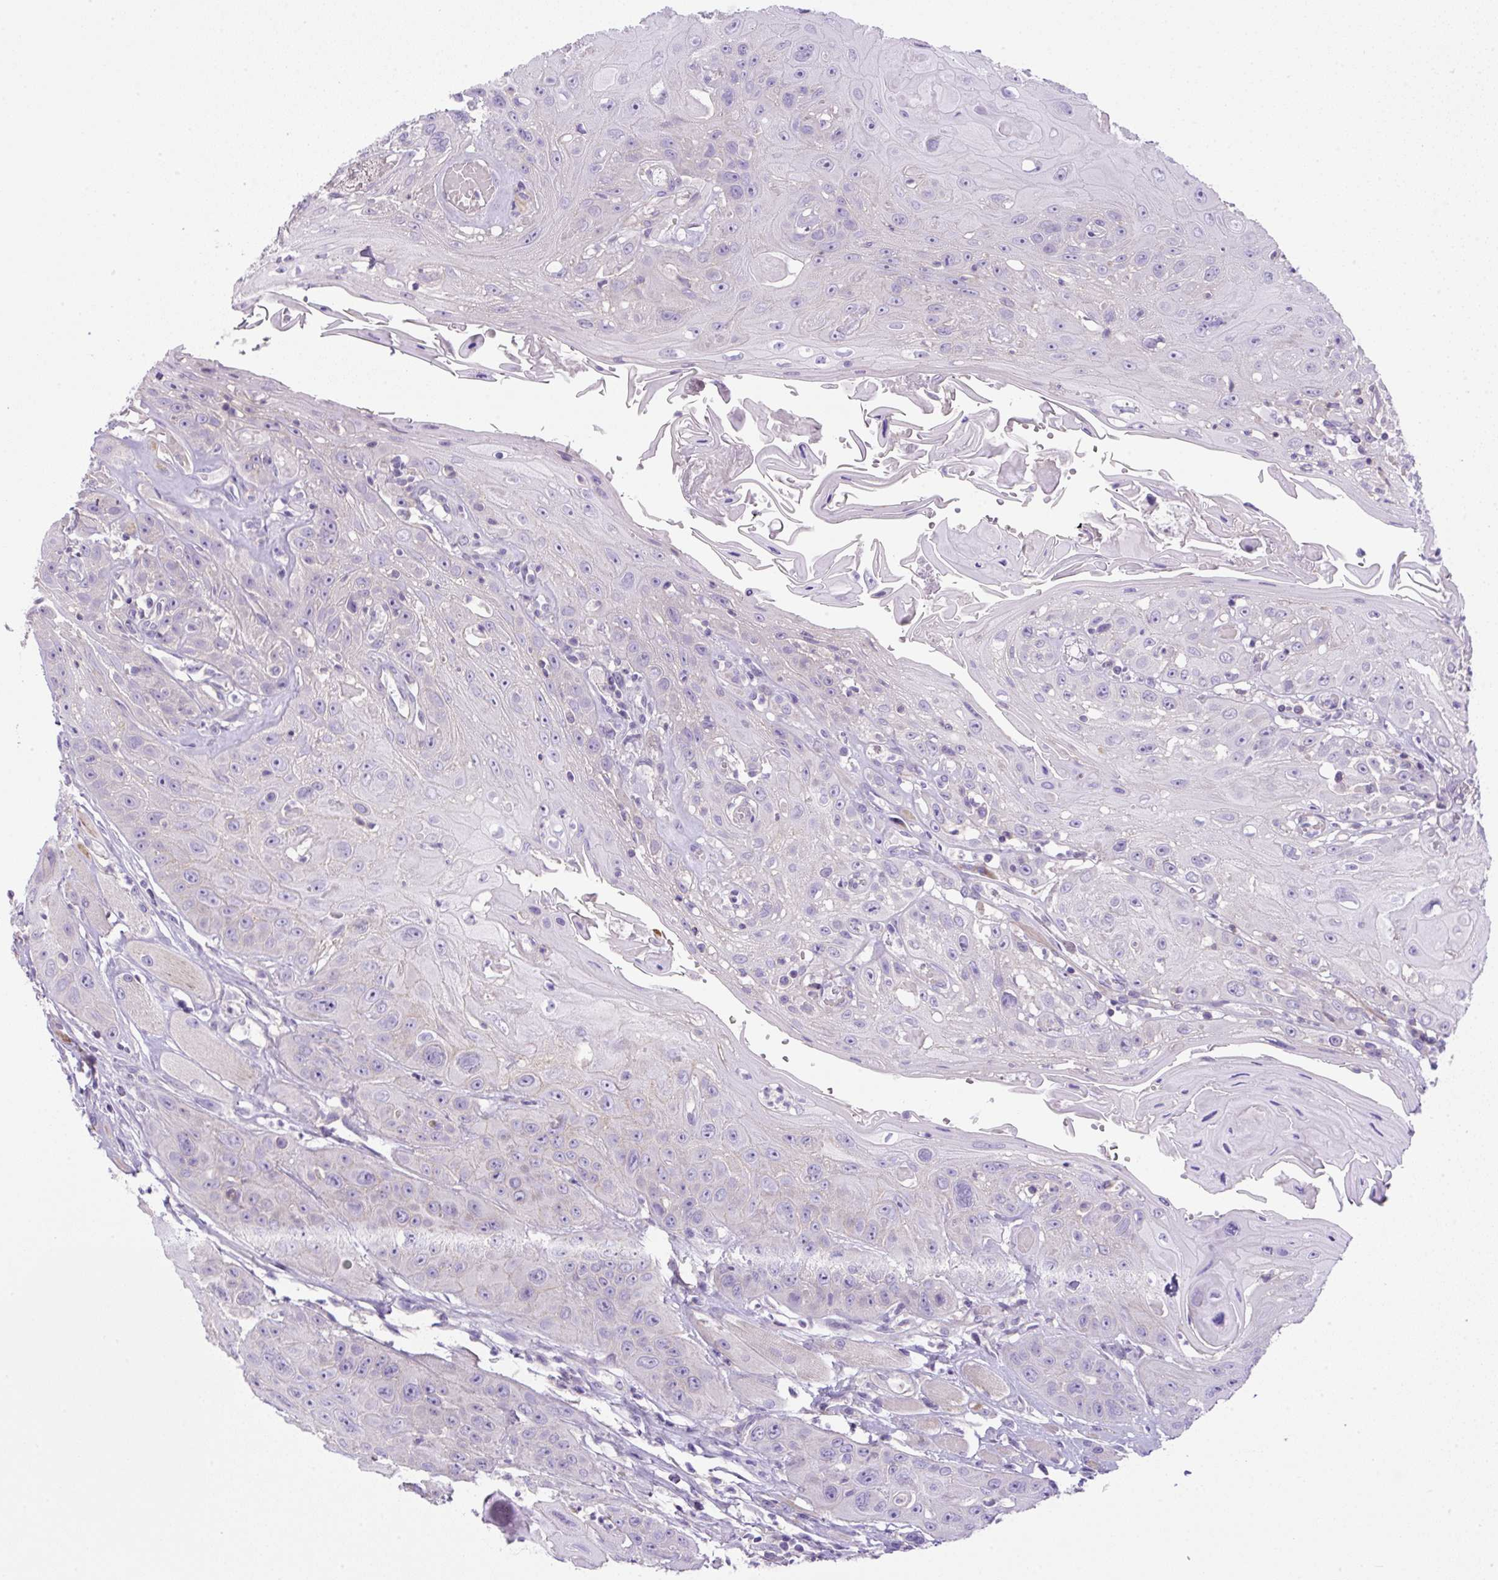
{"staining": {"intensity": "negative", "quantity": "none", "location": "none"}, "tissue": "head and neck cancer", "cell_type": "Tumor cells", "image_type": "cancer", "snomed": [{"axis": "morphology", "description": "Squamous cell carcinoma, NOS"}, {"axis": "topography", "description": "Head-Neck"}], "caption": "Immunohistochemical staining of head and neck squamous cell carcinoma reveals no significant expression in tumor cells.", "gene": "NPTN", "patient": {"sex": "female", "age": 59}}